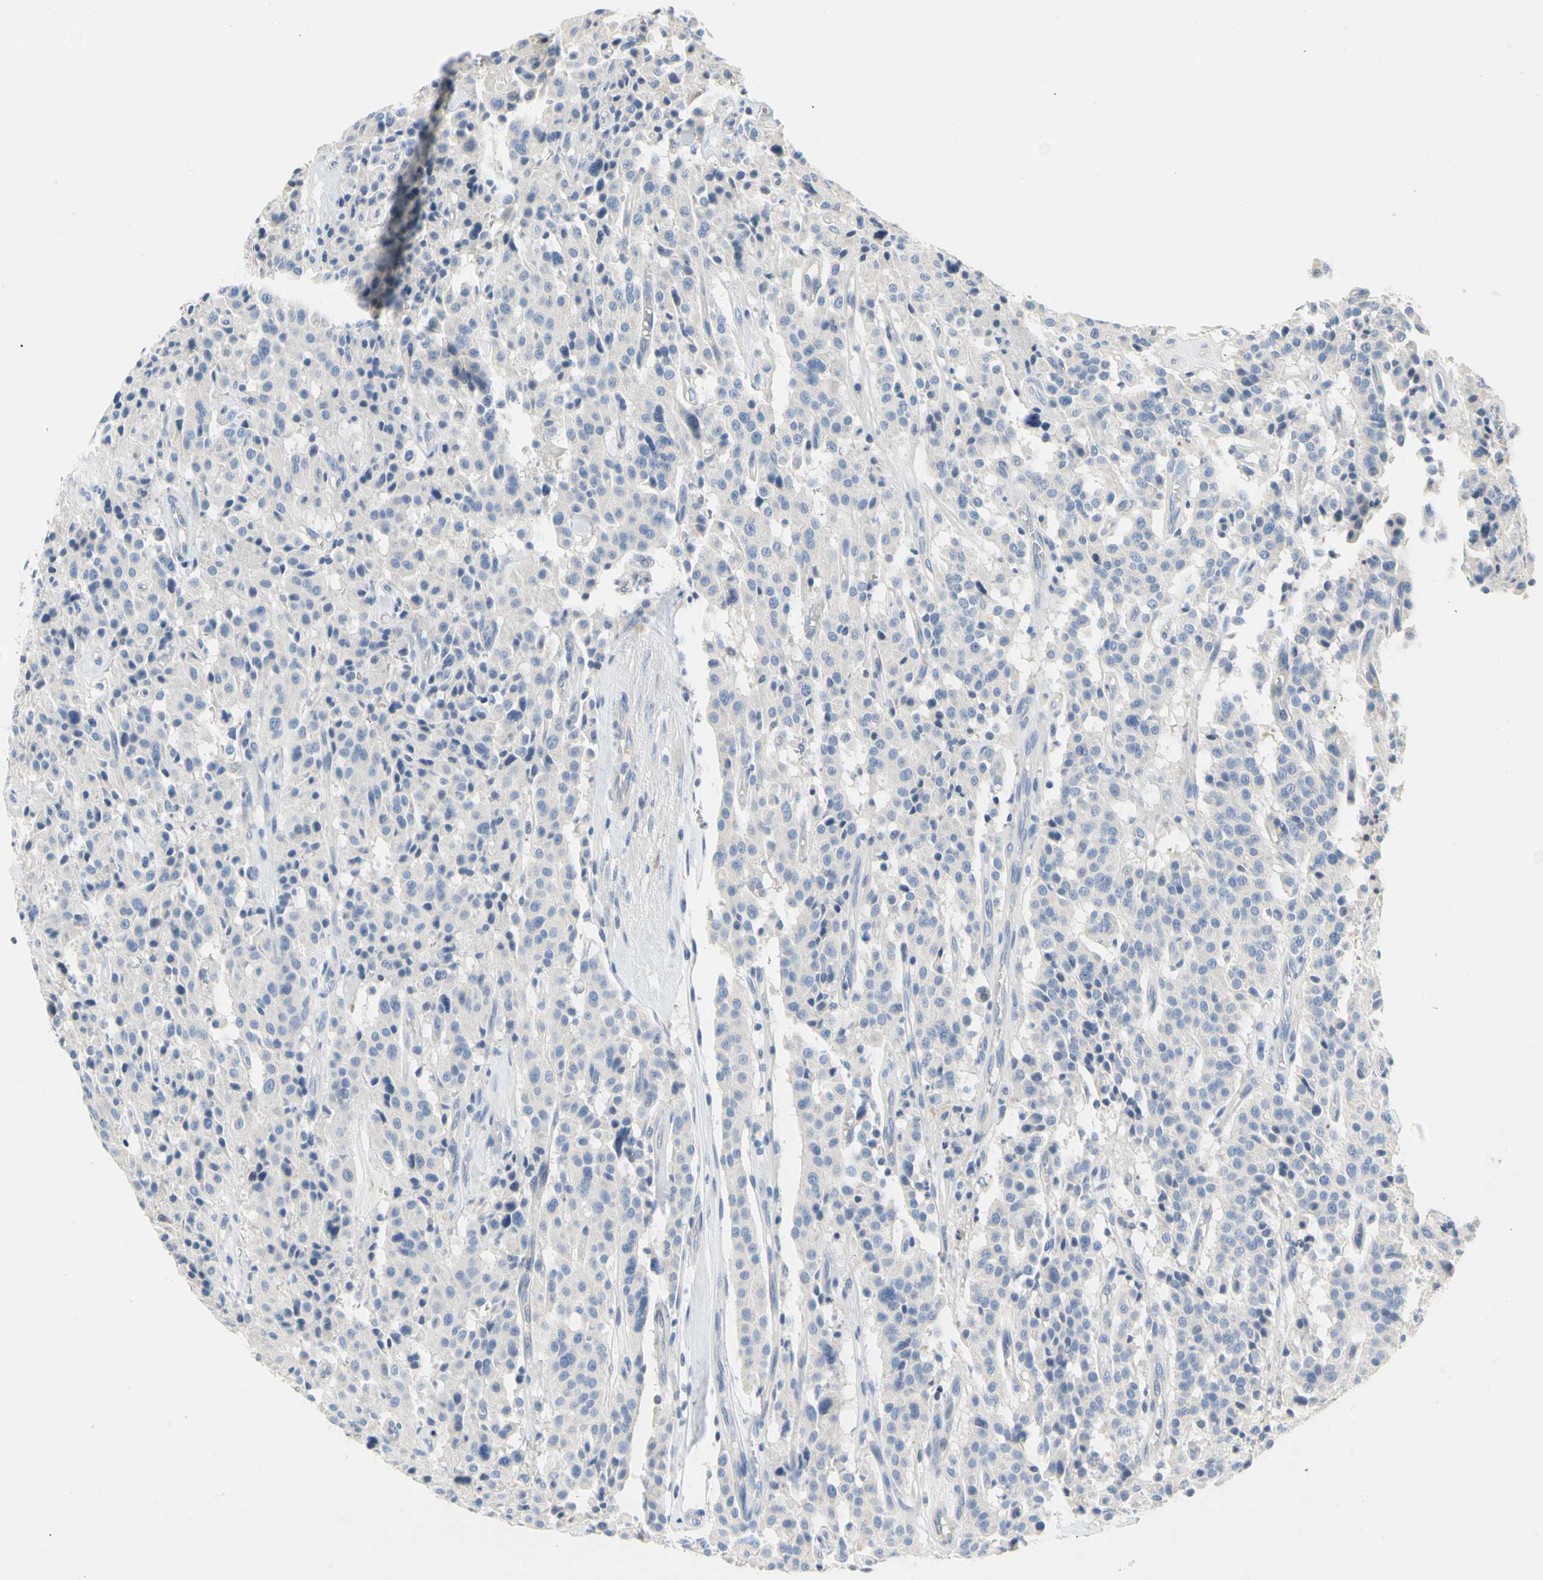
{"staining": {"intensity": "negative", "quantity": "none", "location": "none"}, "tissue": "carcinoid", "cell_type": "Tumor cells", "image_type": "cancer", "snomed": [{"axis": "morphology", "description": "Carcinoid, malignant, NOS"}, {"axis": "topography", "description": "Lung"}], "caption": "Immunohistochemical staining of carcinoid exhibits no significant expression in tumor cells.", "gene": "CCM2L", "patient": {"sex": "male", "age": 30}}